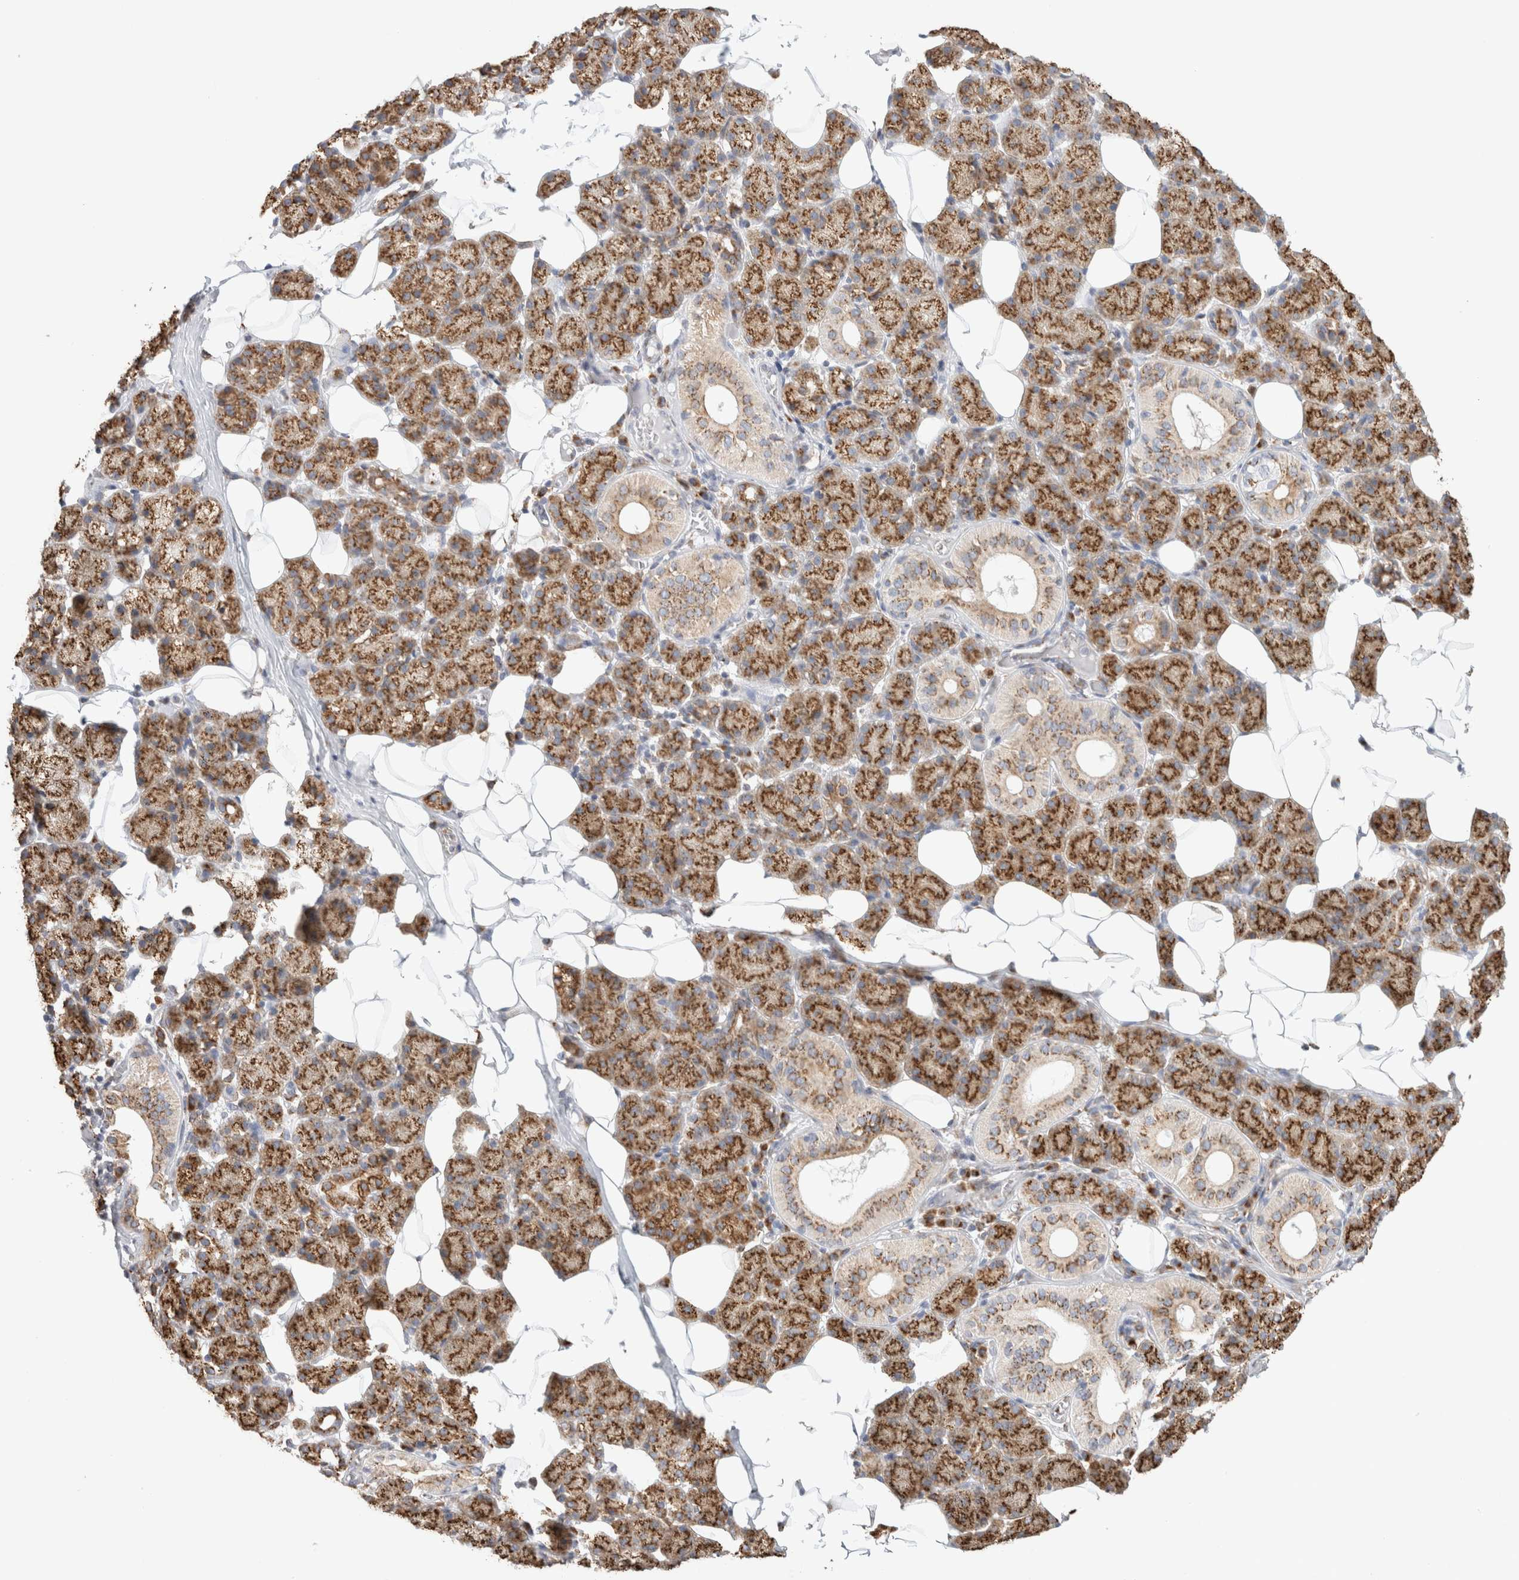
{"staining": {"intensity": "moderate", "quantity": ">75%", "location": "cytoplasmic/membranous"}, "tissue": "salivary gland", "cell_type": "Glandular cells", "image_type": "normal", "snomed": [{"axis": "morphology", "description": "Normal tissue, NOS"}, {"axis": "topography", "description": "Salivary gland"}], "caption": "Human salivary gland stained with a brown dye displays moderate cytoplasmic/membranous positive expression in about >75% of glandular cells.", "gene": "MCFD2", "patient": {"sex": "female", "age": 33}}